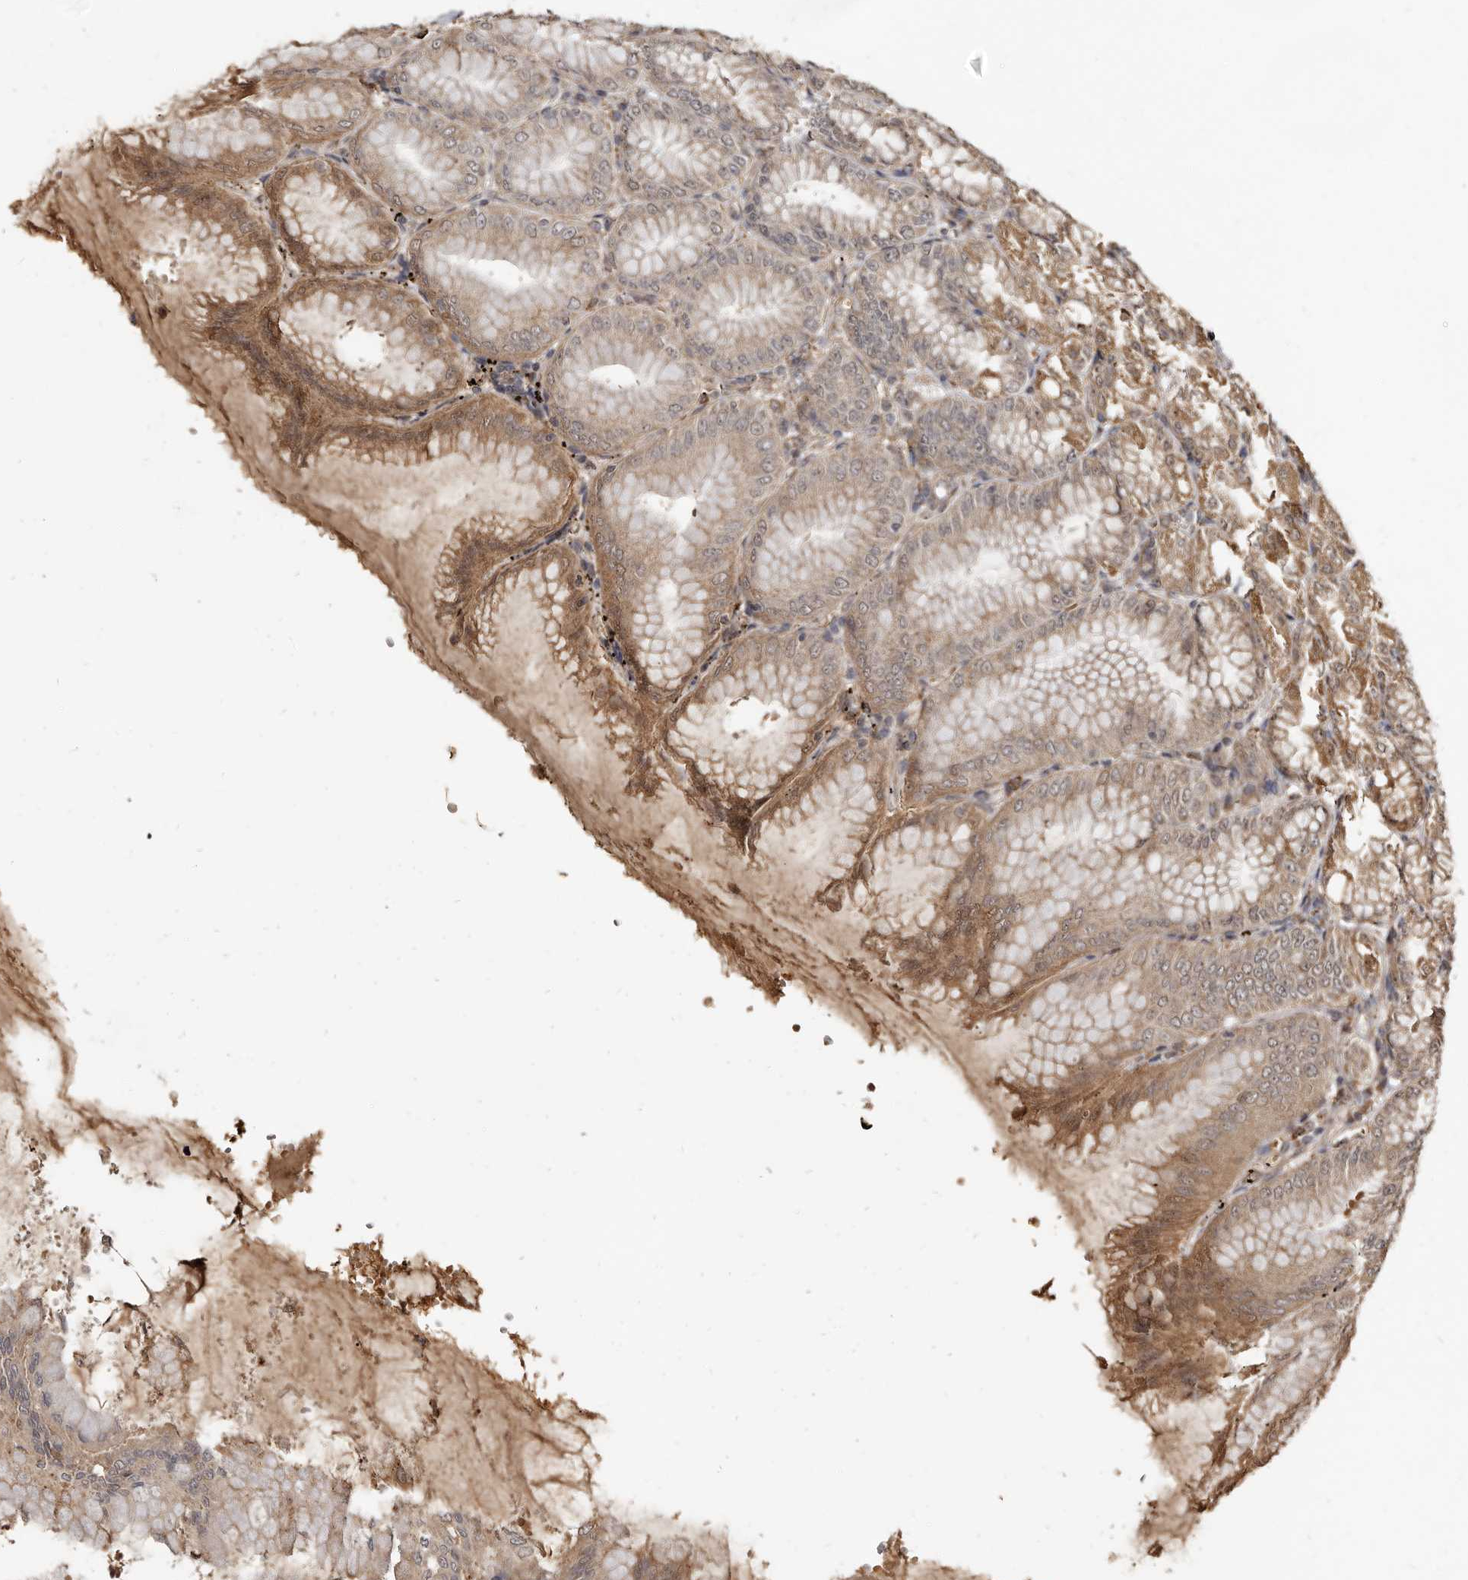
{"staining": {"intensity": "moderate", "quantity": ">75%", "location": "cytoplasmic/membranous"}, "tissue": "stomach", "cell_type": "Glandular cells", "image_type": "normal", "snomed": [{"axis": "morphology", "description": "Normal tissue, NOS"}, {"axis": "topography", "description": "Stomach, lower"}], "caption": "Immunohistochemistry micrograph of normal stomach: stomach stained using immunohistochemistry demonstrates medium levels of moderate protein expression localized specifically in the cytoplasmic/membranous of glandular cells, appearing as a cytoplasmic/membranous brown color.", "gene": "AKAP7", "patient": {"sex": "male", "age": 71}}